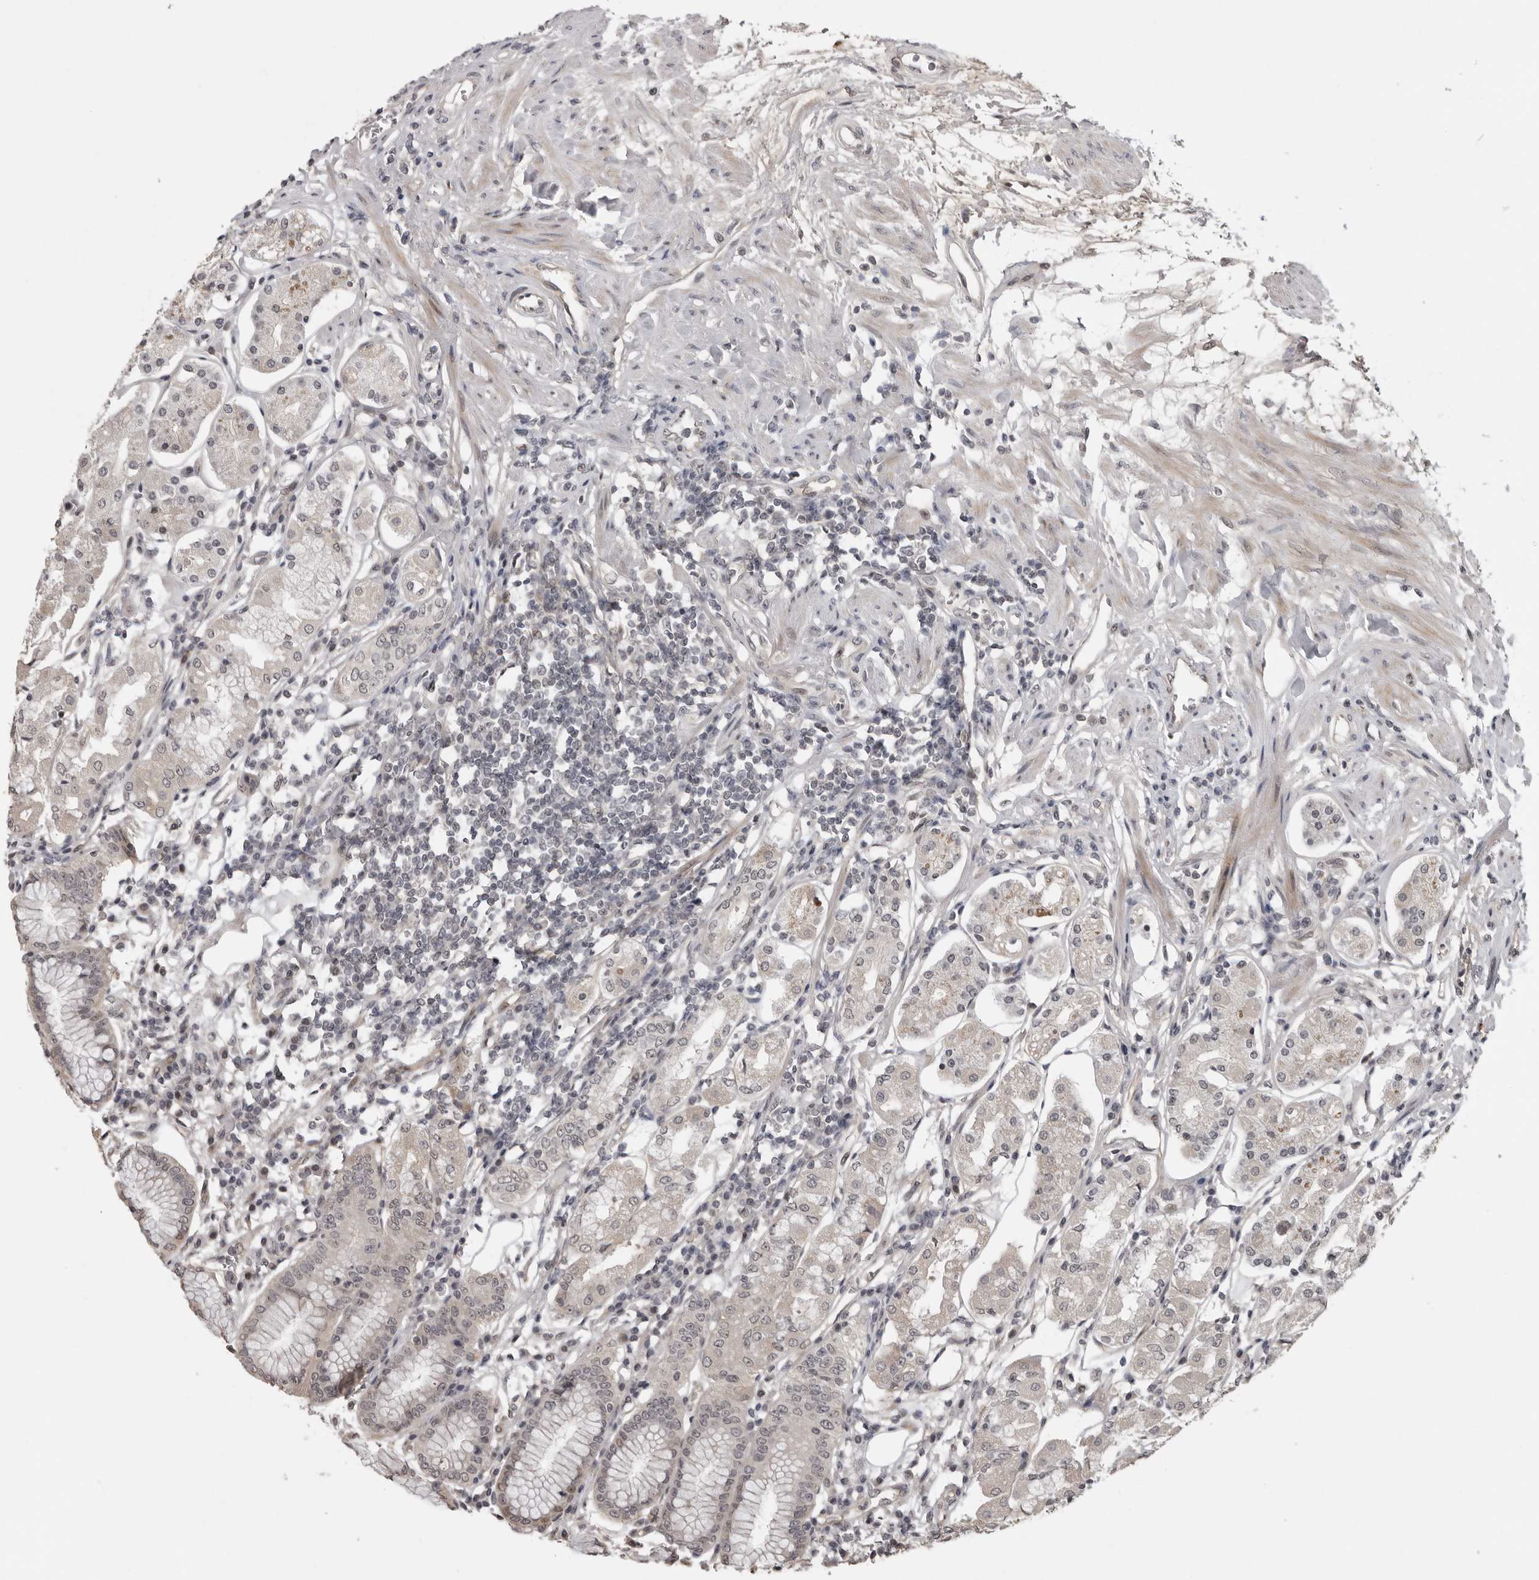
{"staining": {"intensity": "weak", "quantity": "<25%", "location": "cytoplasmic/membranous"}, "tissue": "stomach", "cell_type": "Glandular cells", "image_type": "normal", "snomed": [{"axis": "morphology", "description": "Normal tissue, NOS"}, {"axis": "topography", "description": "Stomach"}, {"axis": "topography", "description": "Stomach, lower"}], "caption": "Stomach stained for a protein using IHC displays no expression glandular cells.", "gene": "PRRX2", "patient": {"sex": "female", "age": 56}}